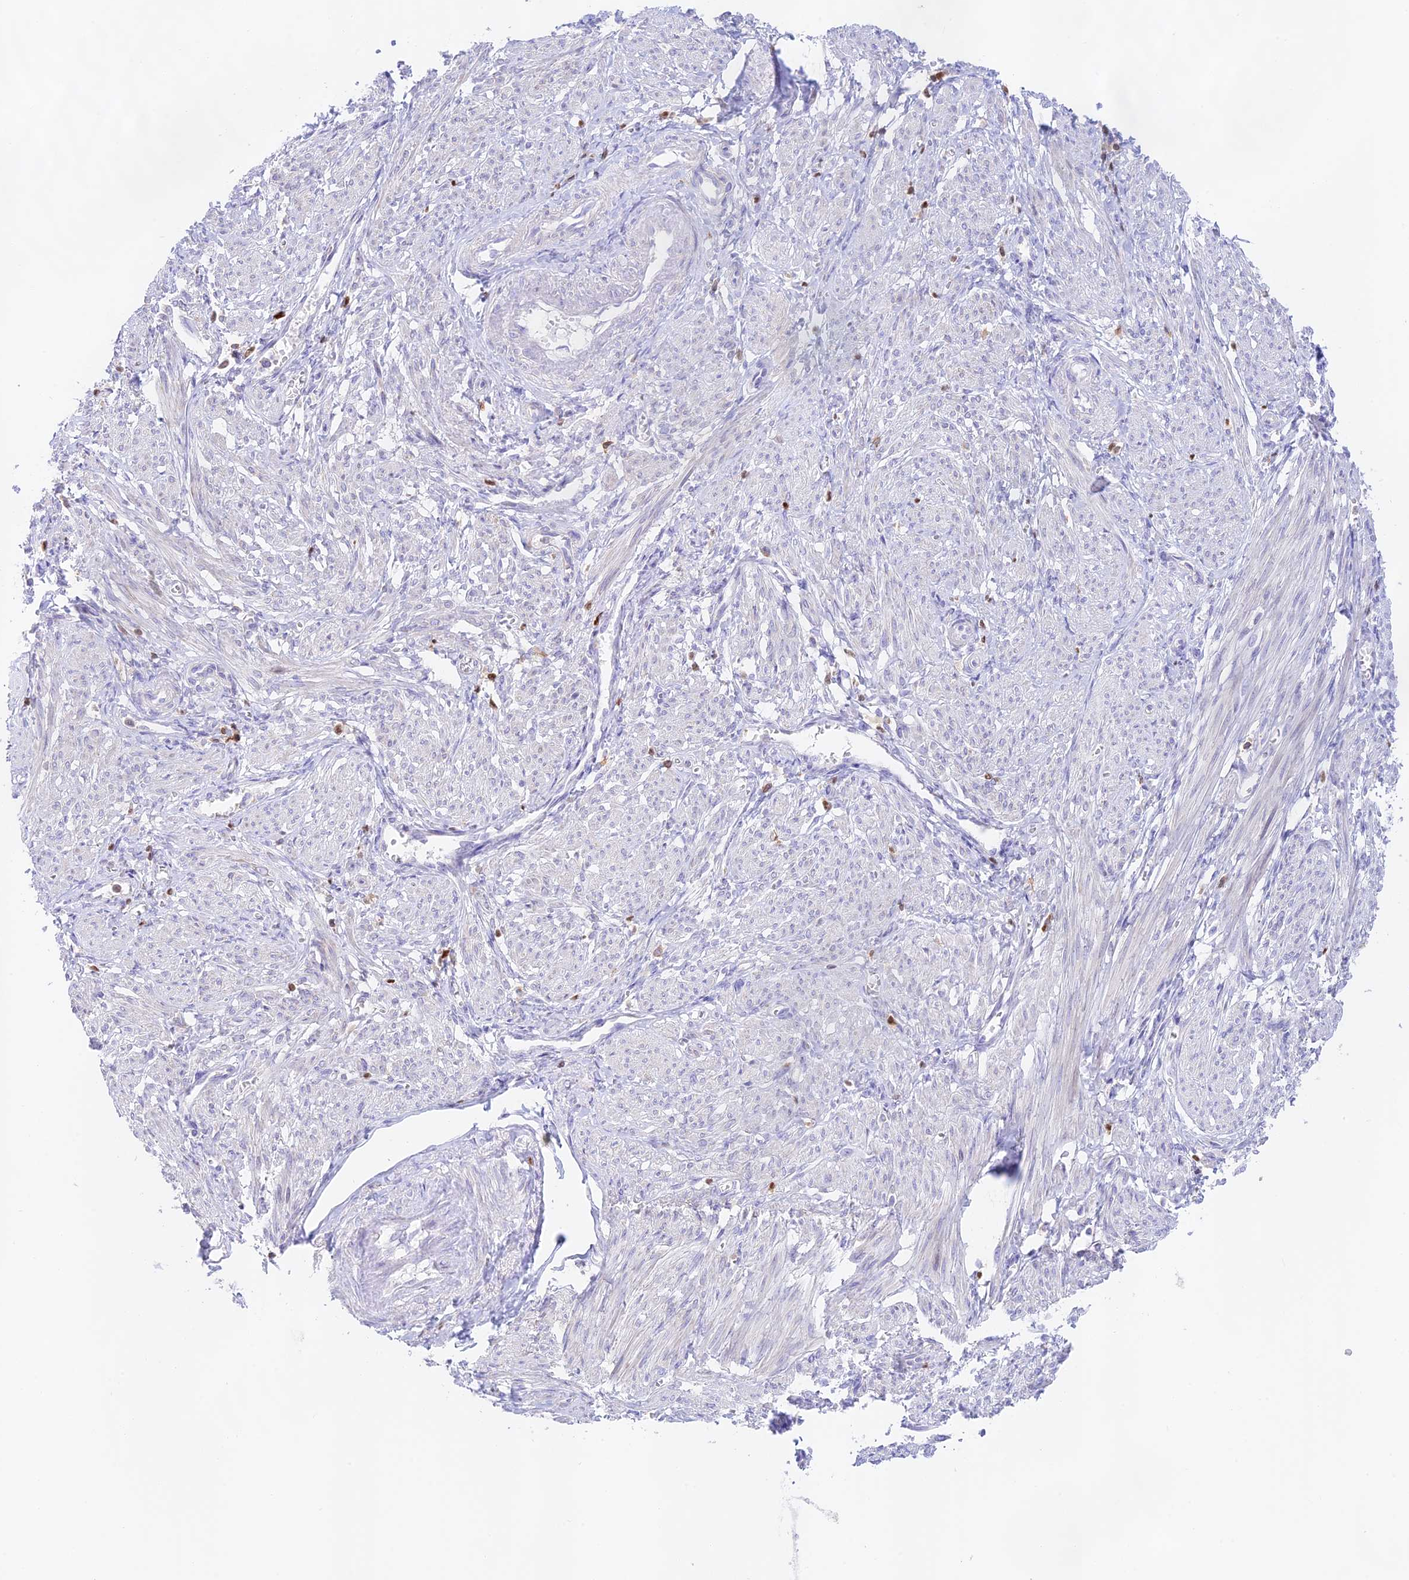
{"staining": {"intensity": "negative", "quantity": "none", "location": "none"}, "tissue": "smooth muscle", "cell_type": "Smooth muscle cells", "image_type": "normal", "snomed": [{"axis": "morphology", "description": "Normal tissue, NOS"}, {"axis": "topography", "description": "Smooth muscle"}], "caption": "This is an immunohistochemistry photomicrograph of normal smooth muscle. There is no staining in smooth muscle cells.", "gene": "DENND1C", "patient": {"sex": "female", "age": 39}}